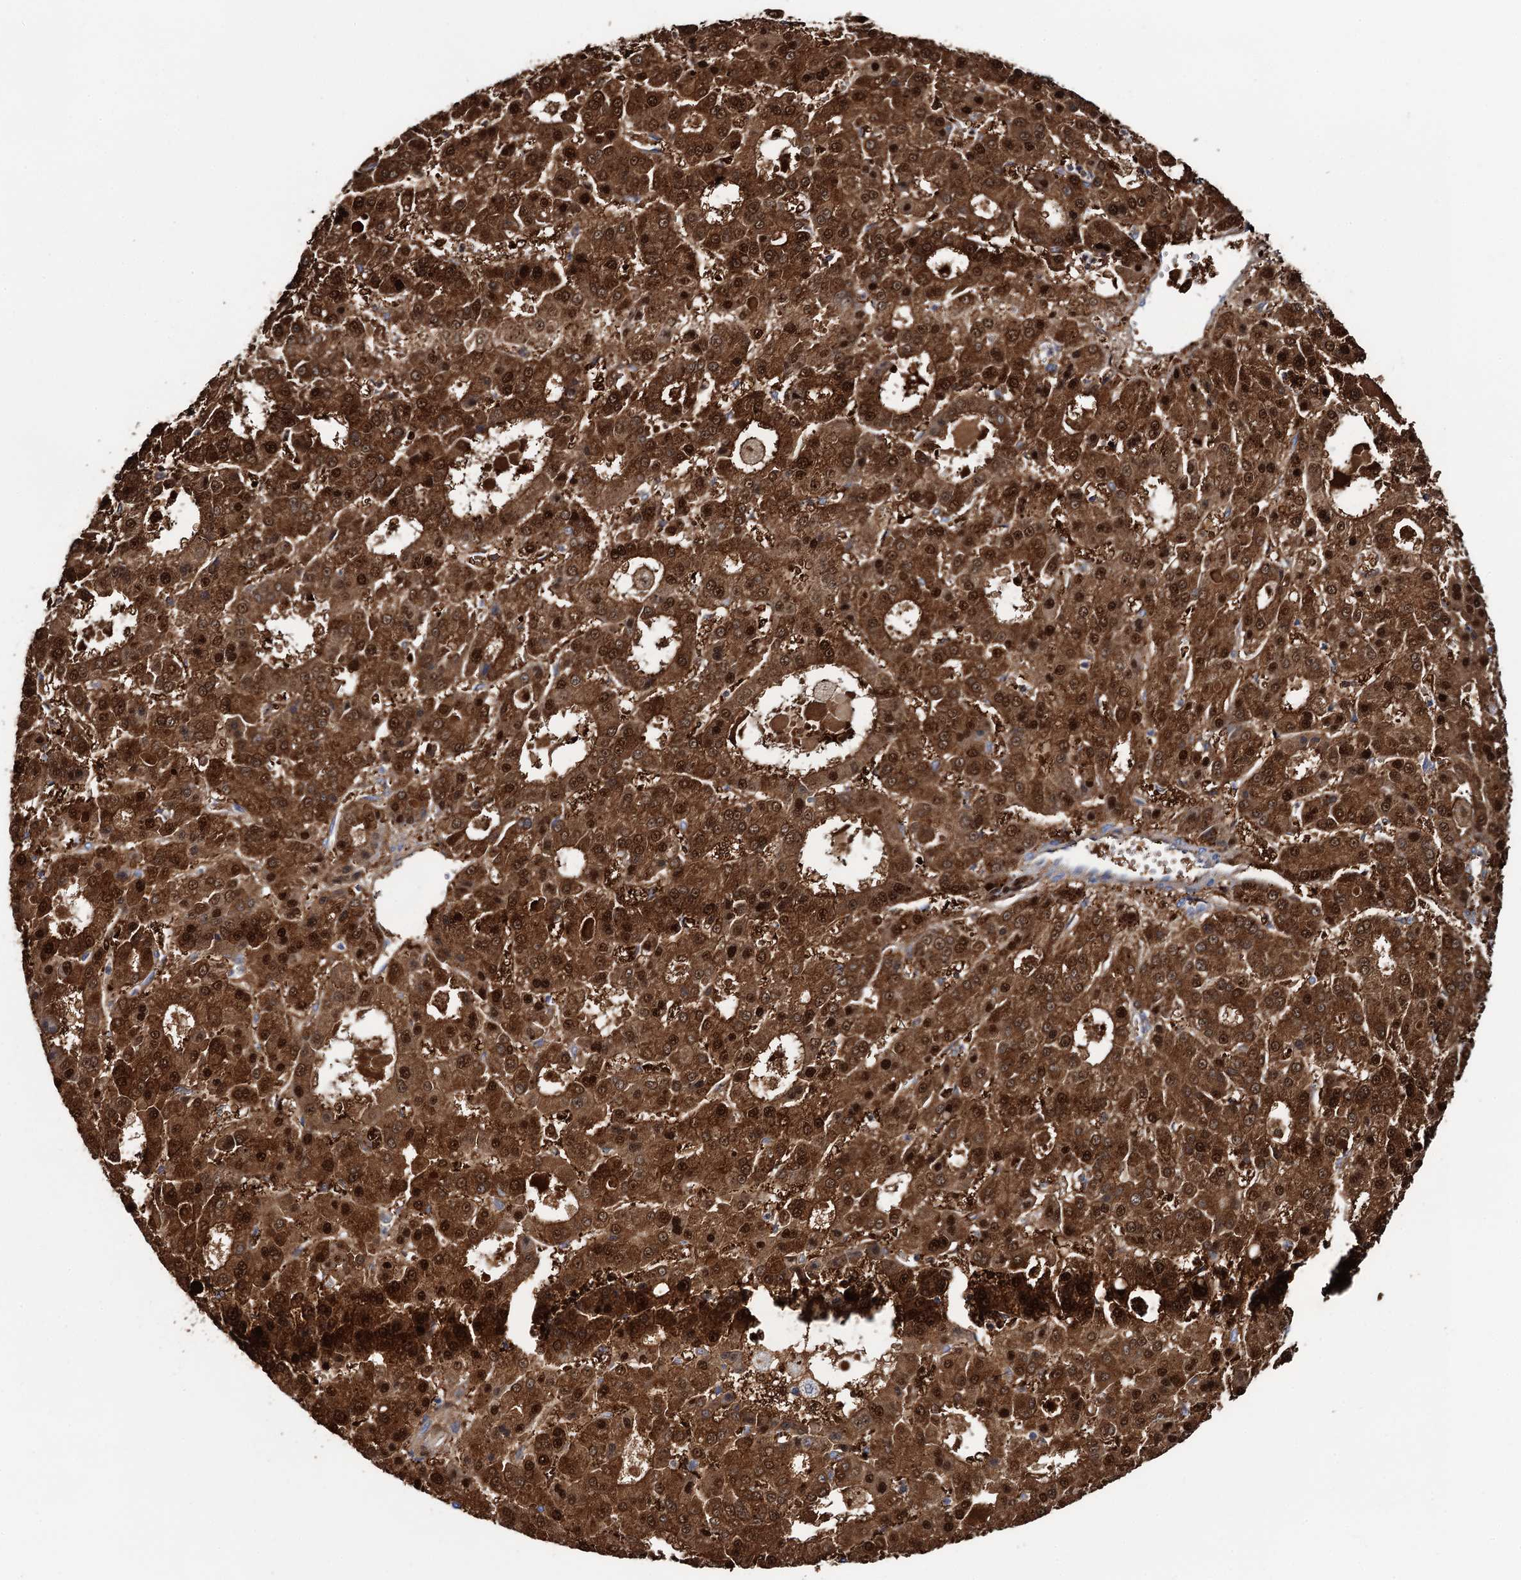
{"staining": {"intensity": "strong", "quantity": ">75%", "location": "cytoplasmic/membranous,nuclear"}, "tissue": "liver cancer", "cell_type": "Tumor cells", "image_type": "cancer", "snomed": [{"axis": "morphology", "description": "Carcinoma, Hepatocellular, NOS"}, {"axis": "topography", "description": "Liver"}], "caption": "This histopathology image exhibits immunohistochemistry staining of human hepatocellular carcinoma (liver), with high strong cytoplasmic/membranous and nuclear positivity in about >75% of tumor cells.", "gene": "FAH", "patient": {"sex": "male", "age": 70}}